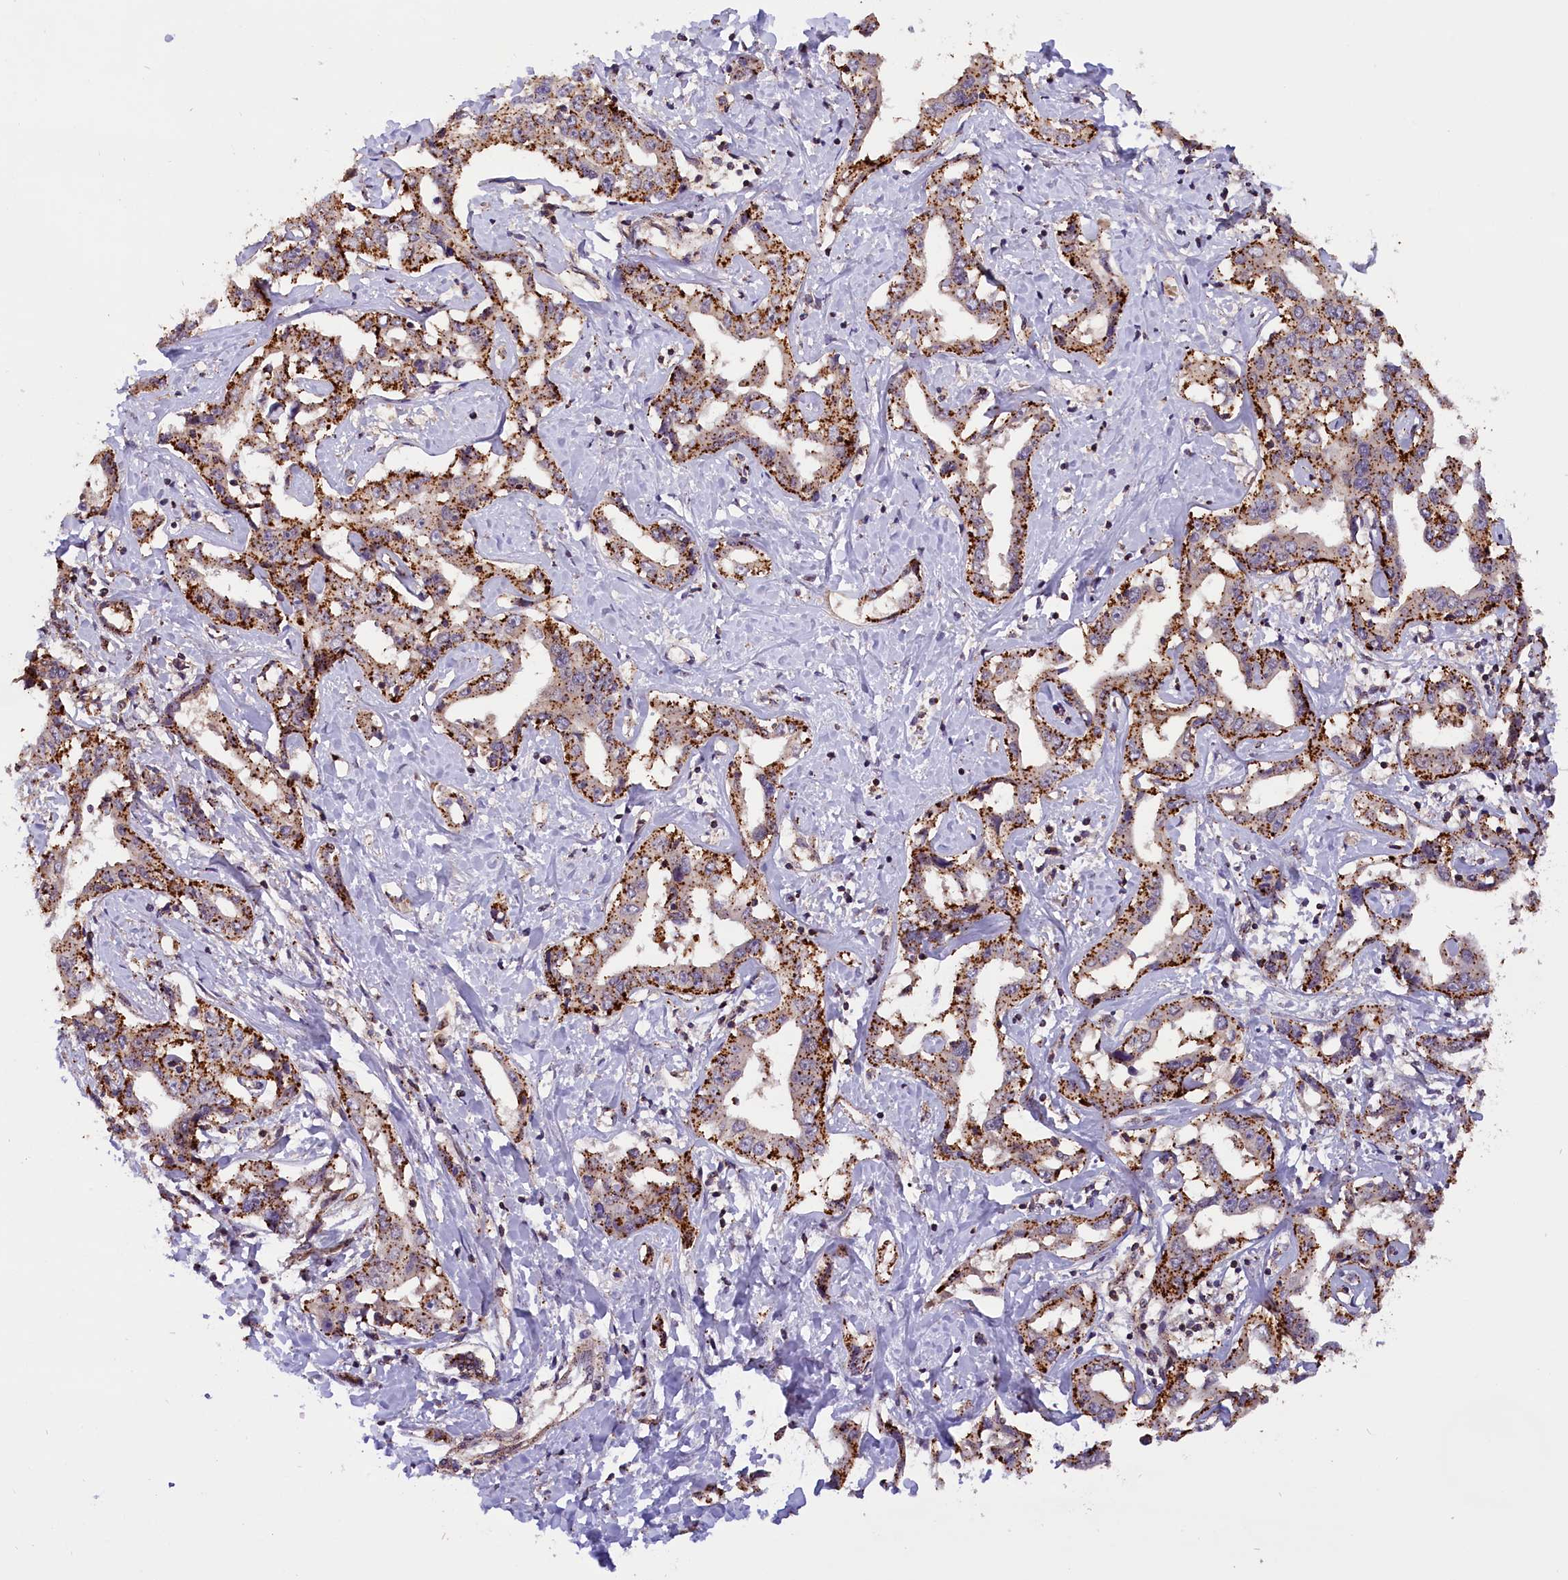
{"staining": {"intensity": "strong", "quantity": ">75%", "location": "cytoplasmic/membranous"}, "tissue": "liver cancer", "cell_type": "Tumor cells", "image_type": "cancer", "snomed": [{"axis": "morphology", "description": "Cholangiocarcinoma"}, {"axis": "topography", "description": "Liver"}], "caption": "Human liver cancer stained with a brown dye displays strong cytoplasmic/membranous positive expression in about >75% of tumor cells.", "gene": "IST1", "patient": {"sex": "male", "age": 59}}